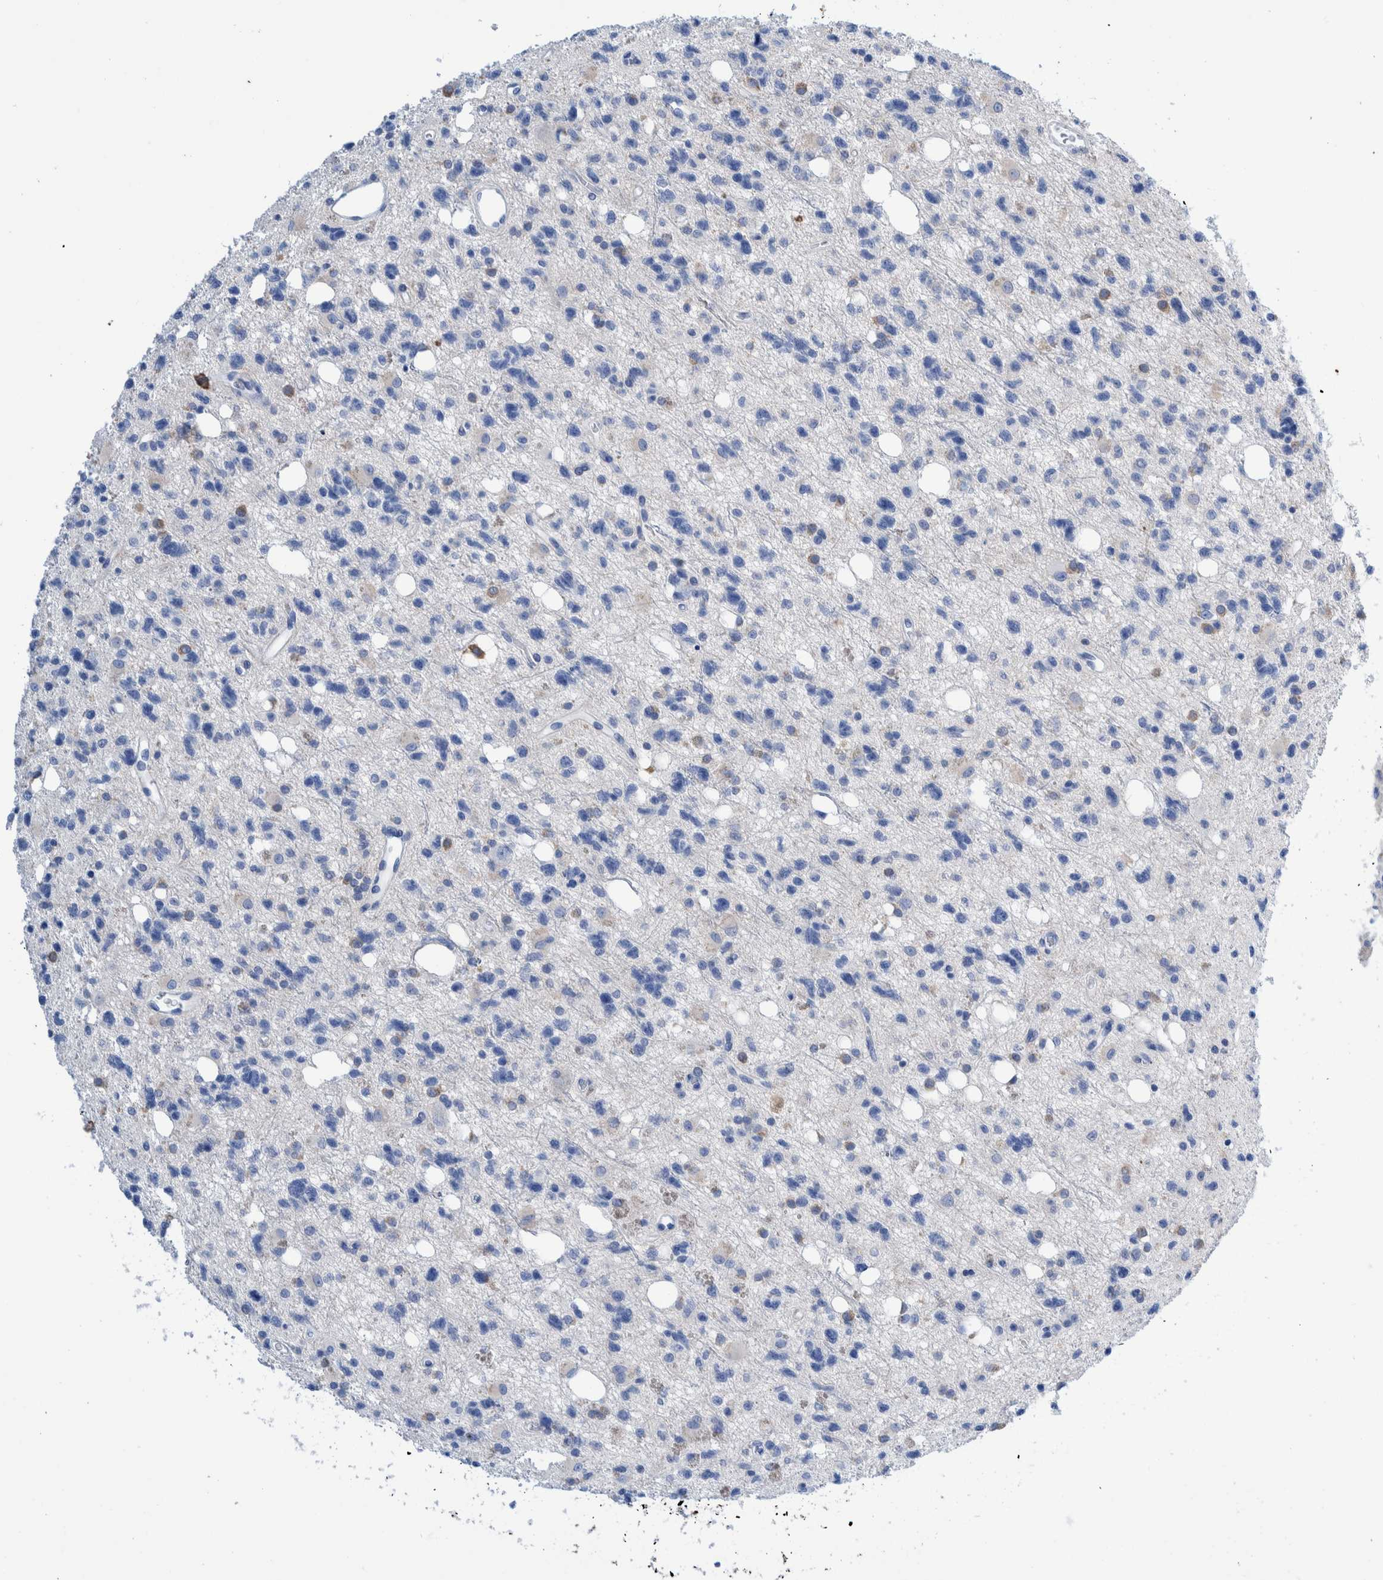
{"staining": {"intensity": "negative", "quantity": "none", "location": "none"}, "tissue": "glioma", "cell_type": "Tumor cells", "image_type": "cancer", "snomed": [{"axis": "morphology", "description": "Glioma, malignant, High grade"}, {"axis": "topography", "description": "Brain"}], "caption": "IHC image of neoplastic tissue: human glioma stained with DAB (3,3'-diaminobenzidine) reveals no significant protein expression in tumor cells.", "gene": "KRT14", "patient": {"sex": "female", "age": 62}}